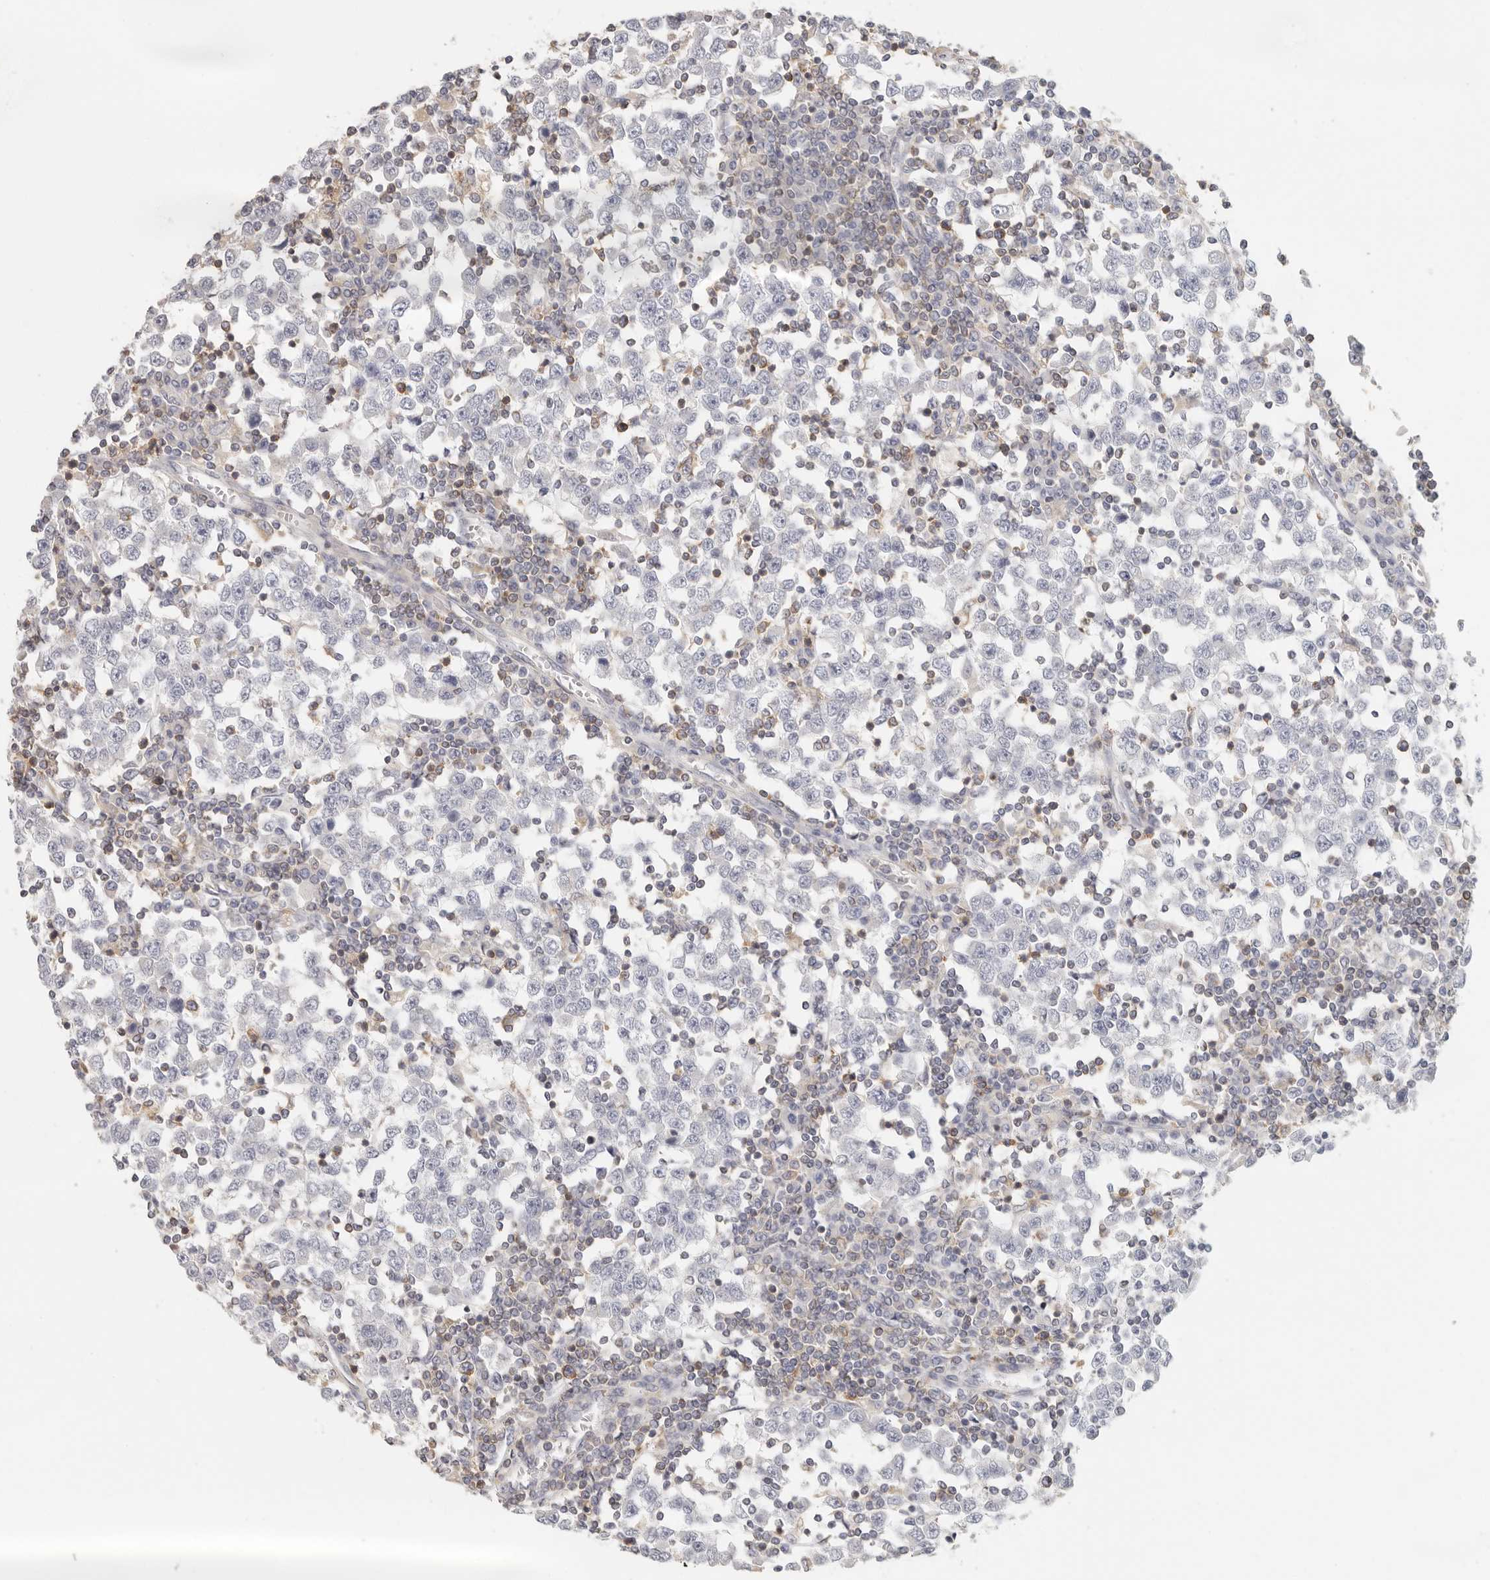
{"staining": {"intensity": "negative", "quantity": "none", "location": "none"}, "tissue": "testis cancer", "cell_type": "Tumor cells", "image_type": "cancer", "snomed": [{"axis": "morphology", "description": "Seminoma, NOS"}, {"axis": "topography", "description": "Testis"}], "caption": "This is an immunohistochemistry image of human seminoma (testis). There is no positivity in tumor cells.", "gene": "ANXA9", "patient": {"sex": "male", "age": 65}}